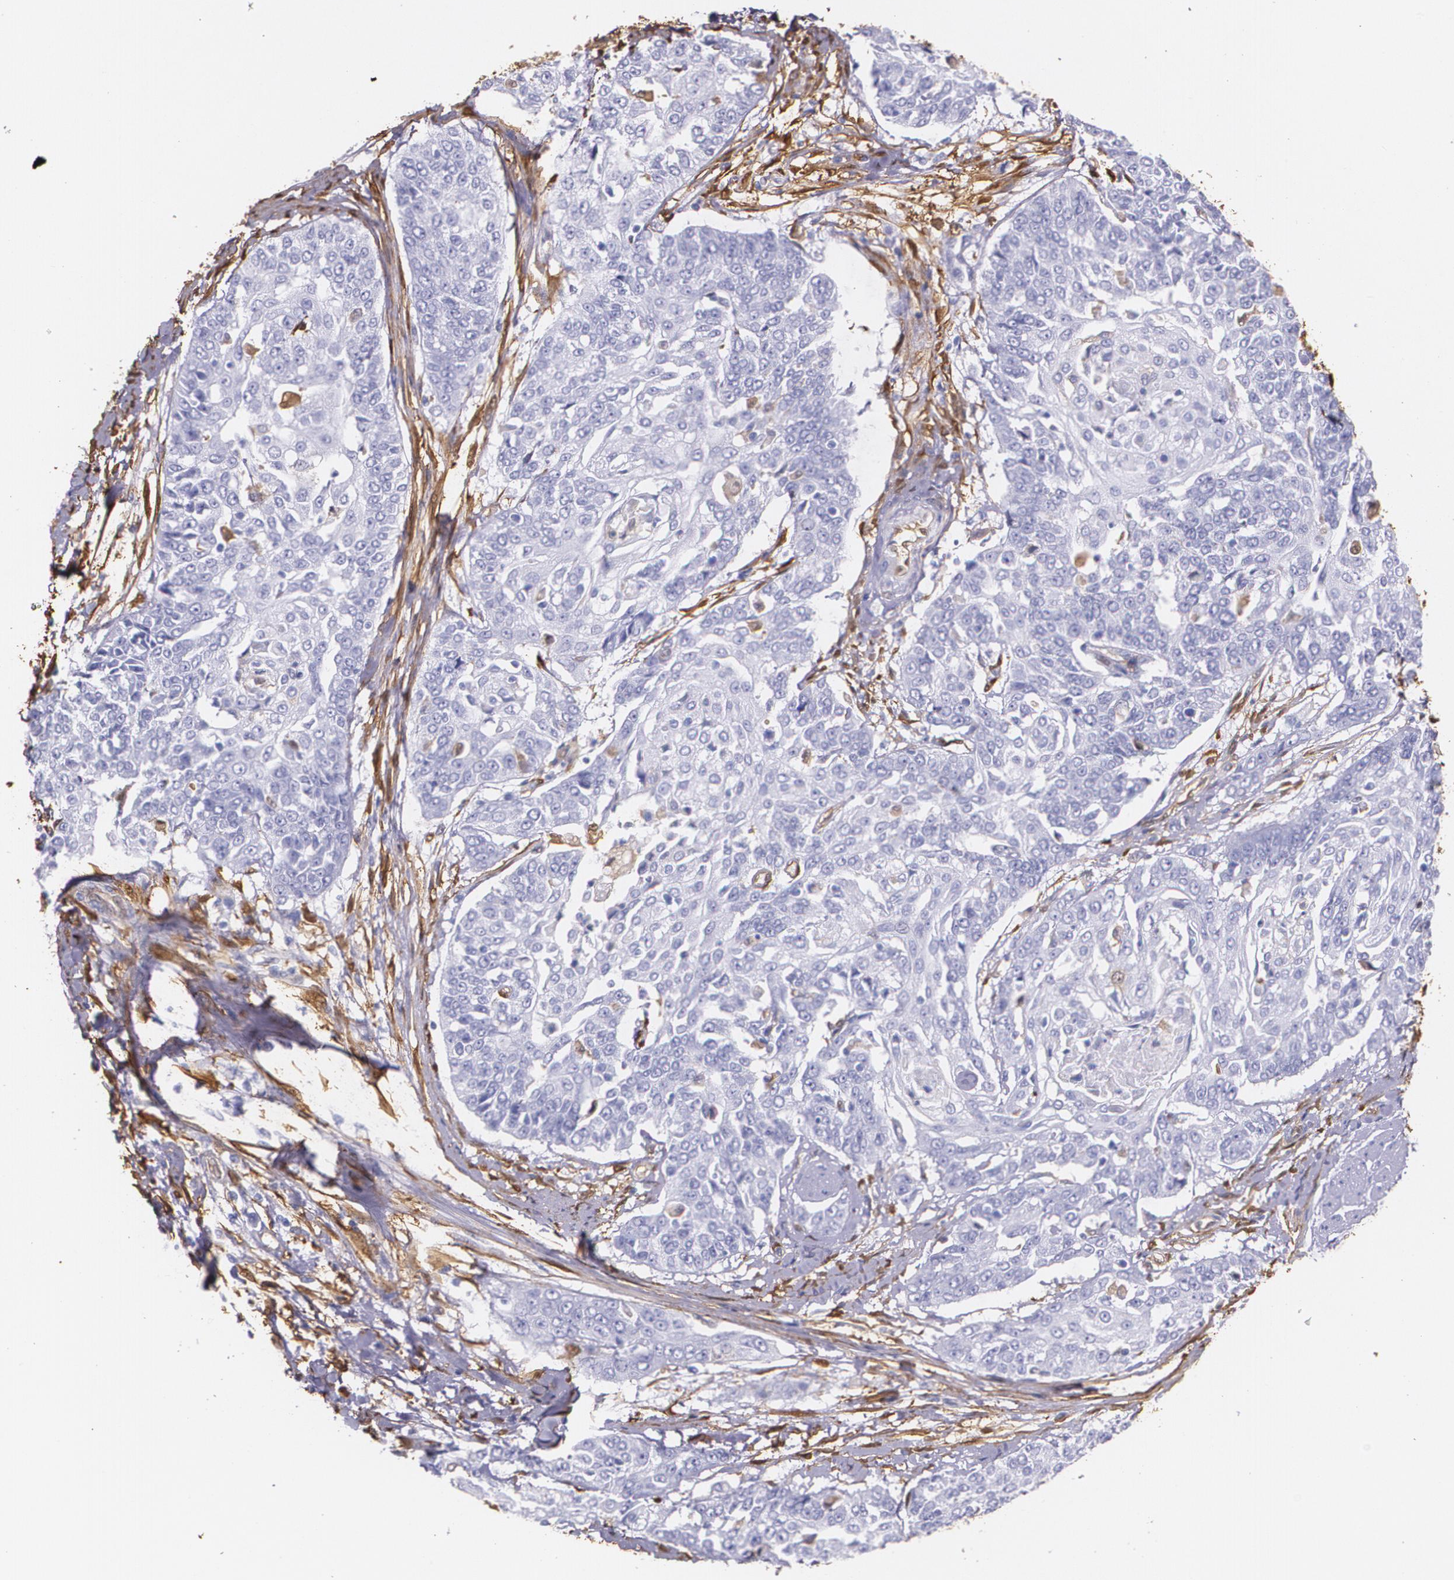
{"staining": {"intensity": "negative", "quantity": "none", "location": "none"}, "tissue": "cervical cancer", "cell_type": "Tumor cells", "image_type": "cancer", "snomed": [{"axis": "morphology", "description": "Squamous cell carcinoma, NOS"}, {"axis": "topography", "description": "Cervix"}], "caption": "Protein analysis of squamous cell carcinoma (cervical) shows no significant expression in tumor cells.", "gene": "MMP2", "patient": {"sex": "female", "age": 64}}